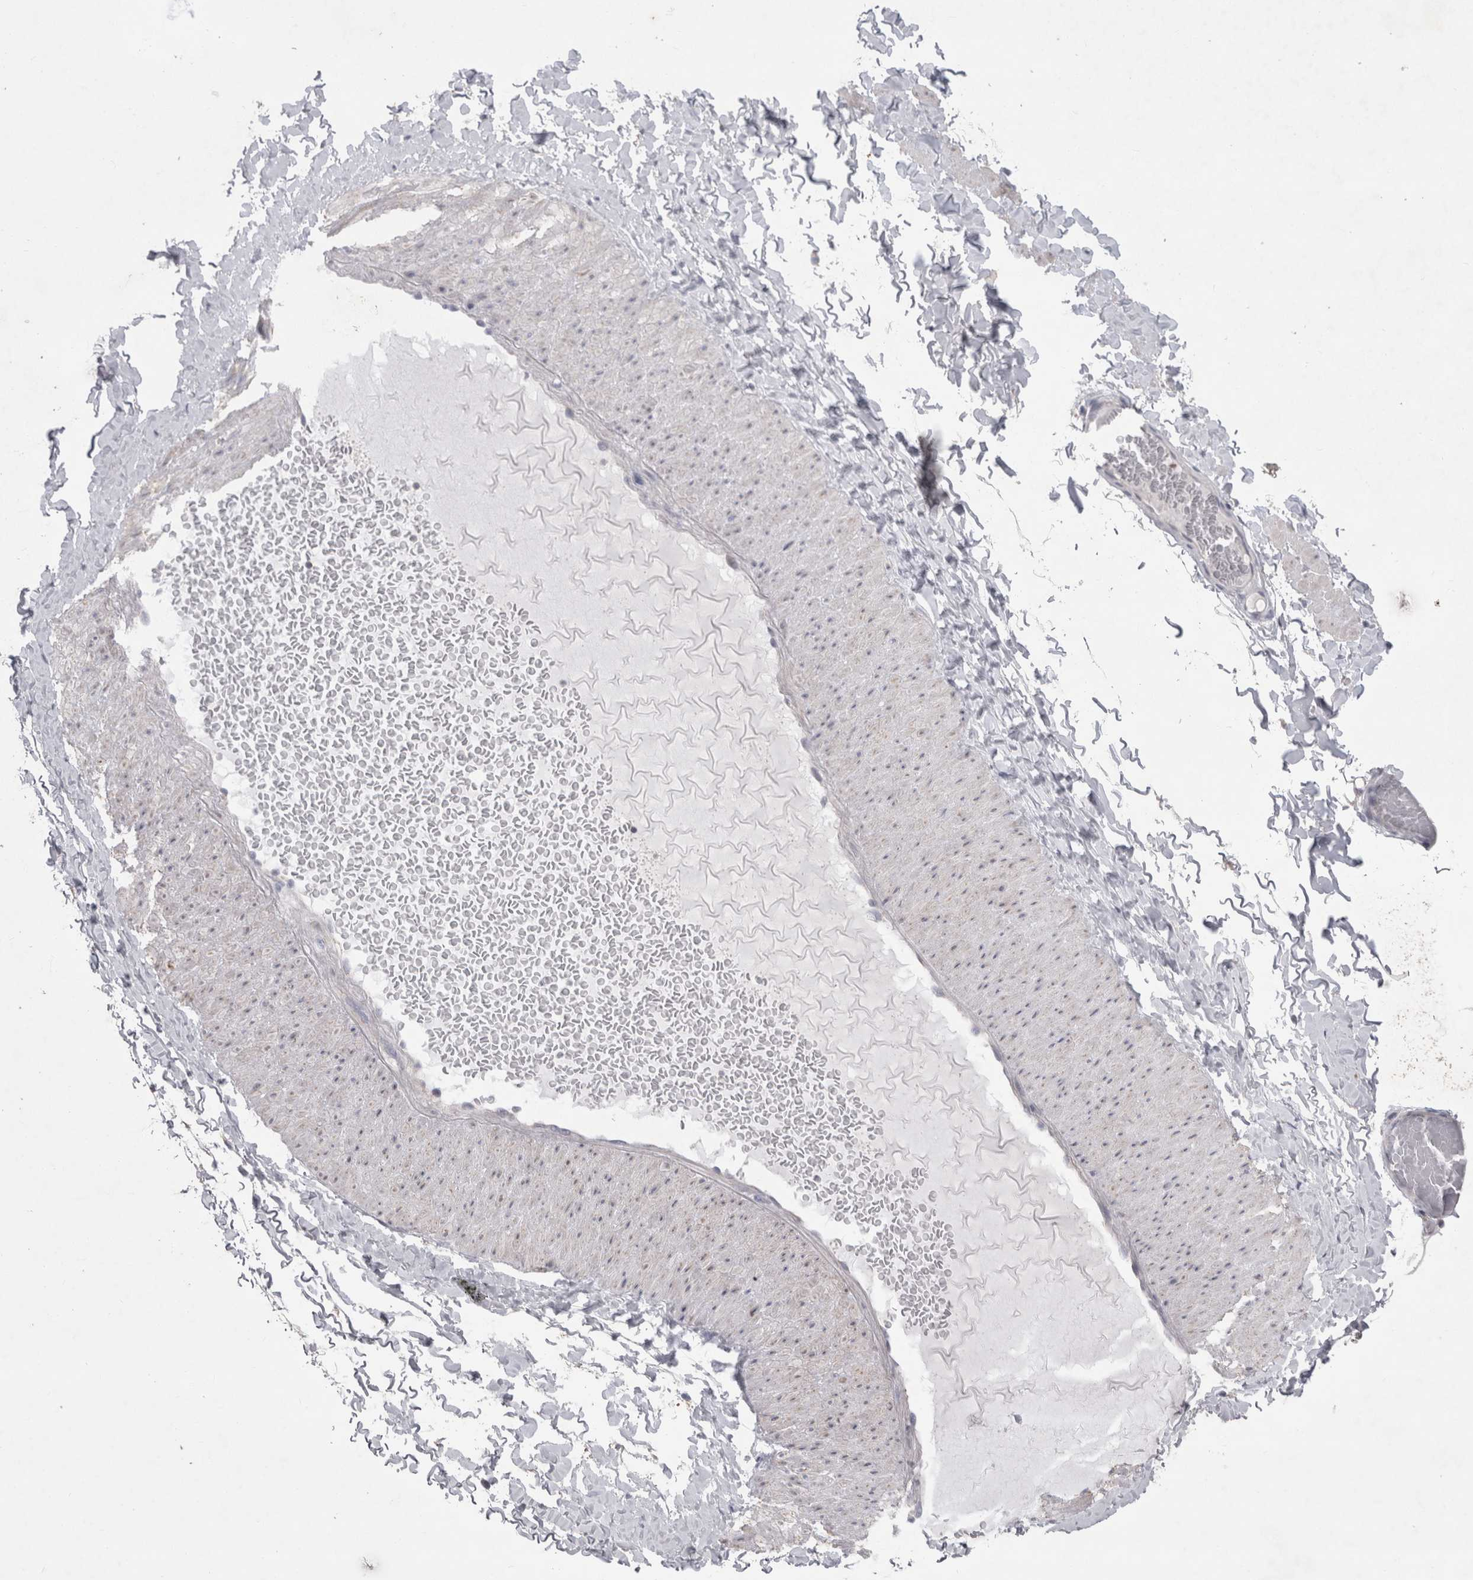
{"staining": {"intensity": "negative", "quantity": "none", "location": "none"}, "tissue": "adipose tissue", "cell_type": "Adipocytes", "image_type": "normal", "snomed": [{"axis": "morphology", "description": "Normal tissue, NOS"}, {"axis": "topography", "description": "Adipose tissue"}, {"axis": "topography", "description": "Vascular tissue"}, {"axis": "topography", "description": "Peripheral nerve tissue"}], "caption": "Immunohistochemistry micrograph of normal human adipose tissue stained for a protein (brown), which shows no expression in adipocytes. (Brightfield microscopy of DAB (3,3'-diaminobenzidine) immunohistochemistry at high magnification).", "gene": "AGMAT", "patient": {"sex": "male", "age": 25}}